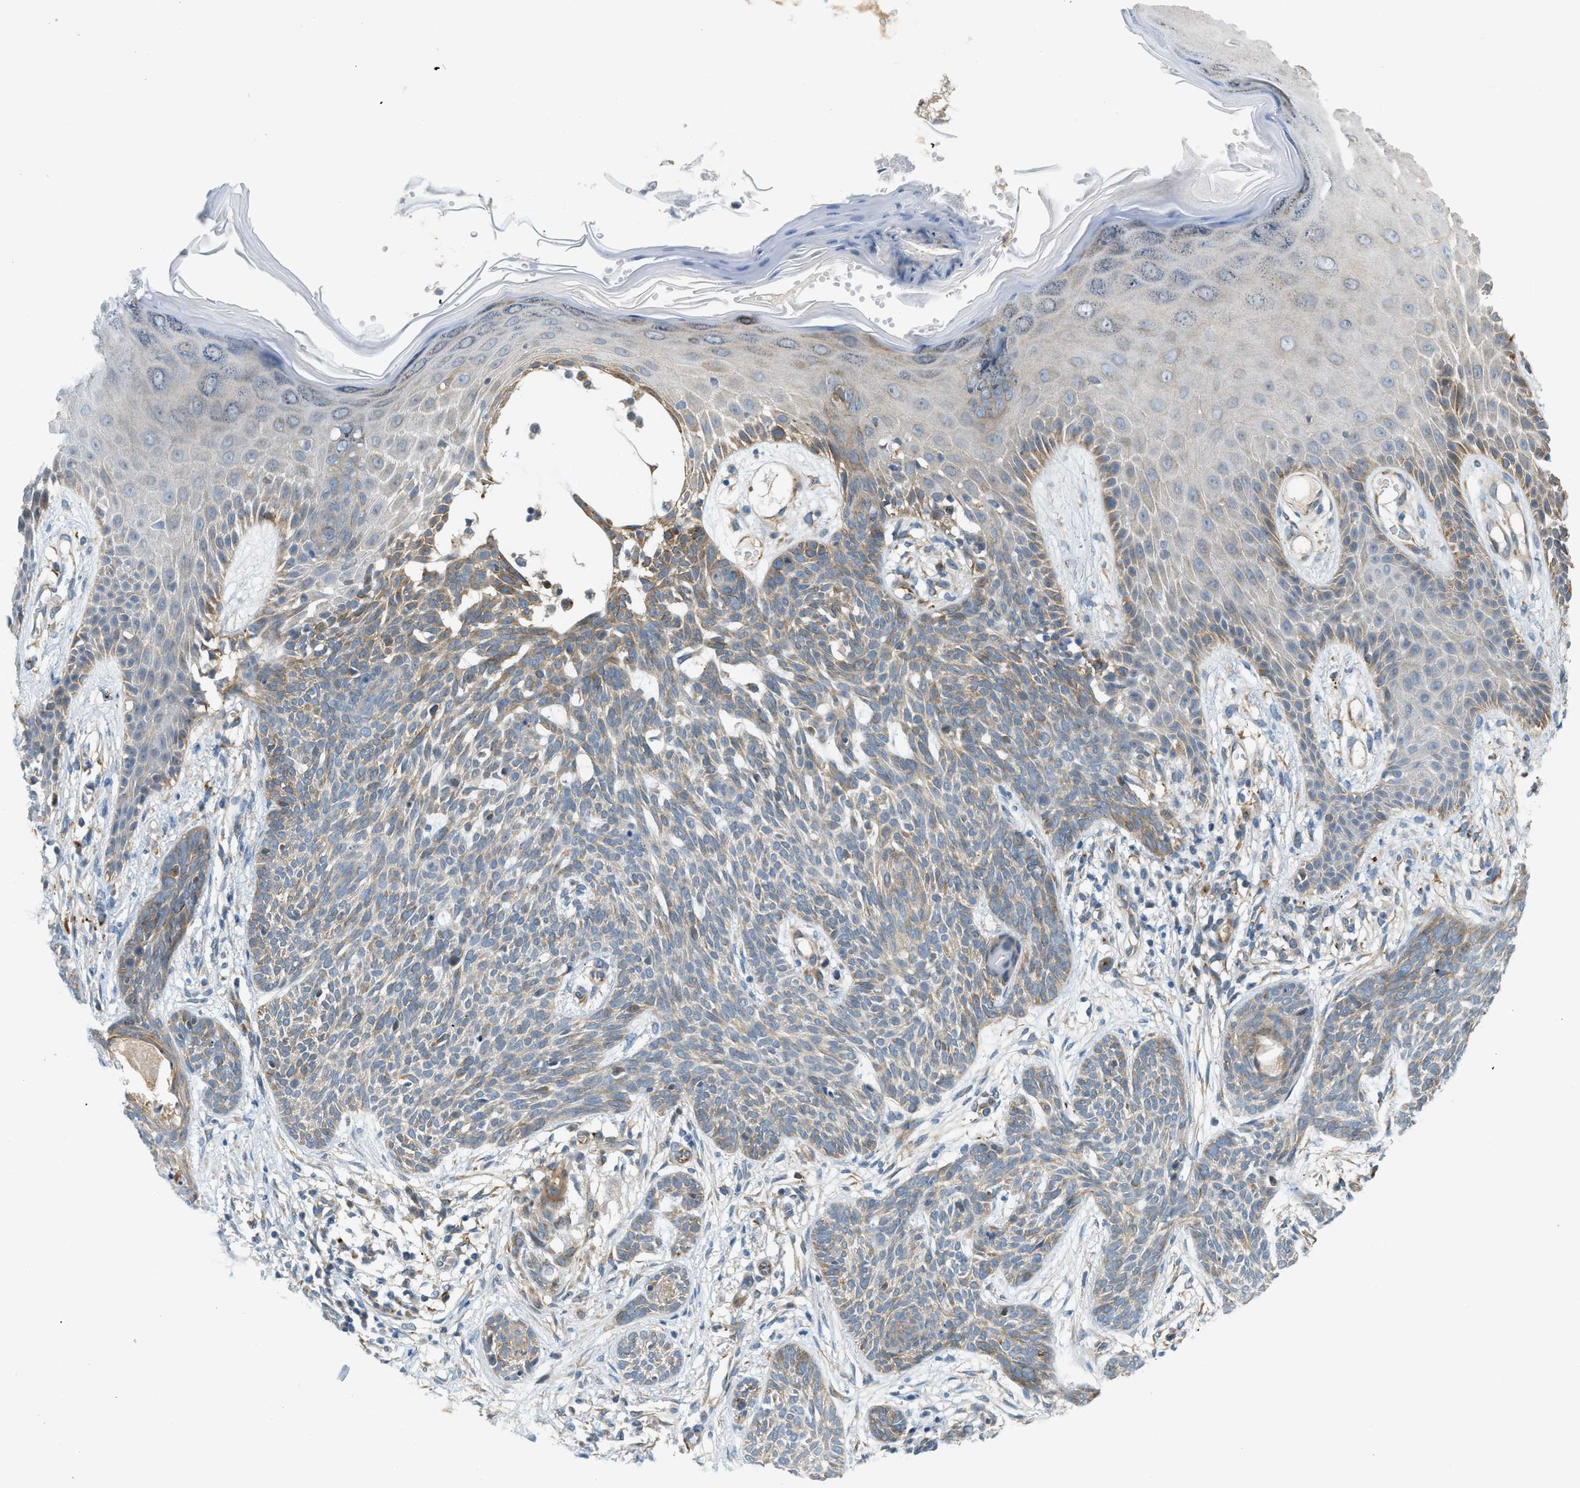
{"staining": {"intensity": "moderate", "quantity": "25%-75%", "location": "cytoplasmic/membranous"}, "tissue": "skin cancer", "cell_type": "Tumor cells", "image_type": "cancer", "snomed": [{"axis": "morphology", "description": "Basal cell carcinoma"}, {"axis": "topography", "description": "Skin"}], "caption": "About 25%-75% of tumor cells in human skin basal cell carcinoma reveal moderate cytoplasmic/membranous protein expression as visualized by brown immunohistochemical staining.", "gene": "NME8", "patient": {"sex": "female", "age": 59}}